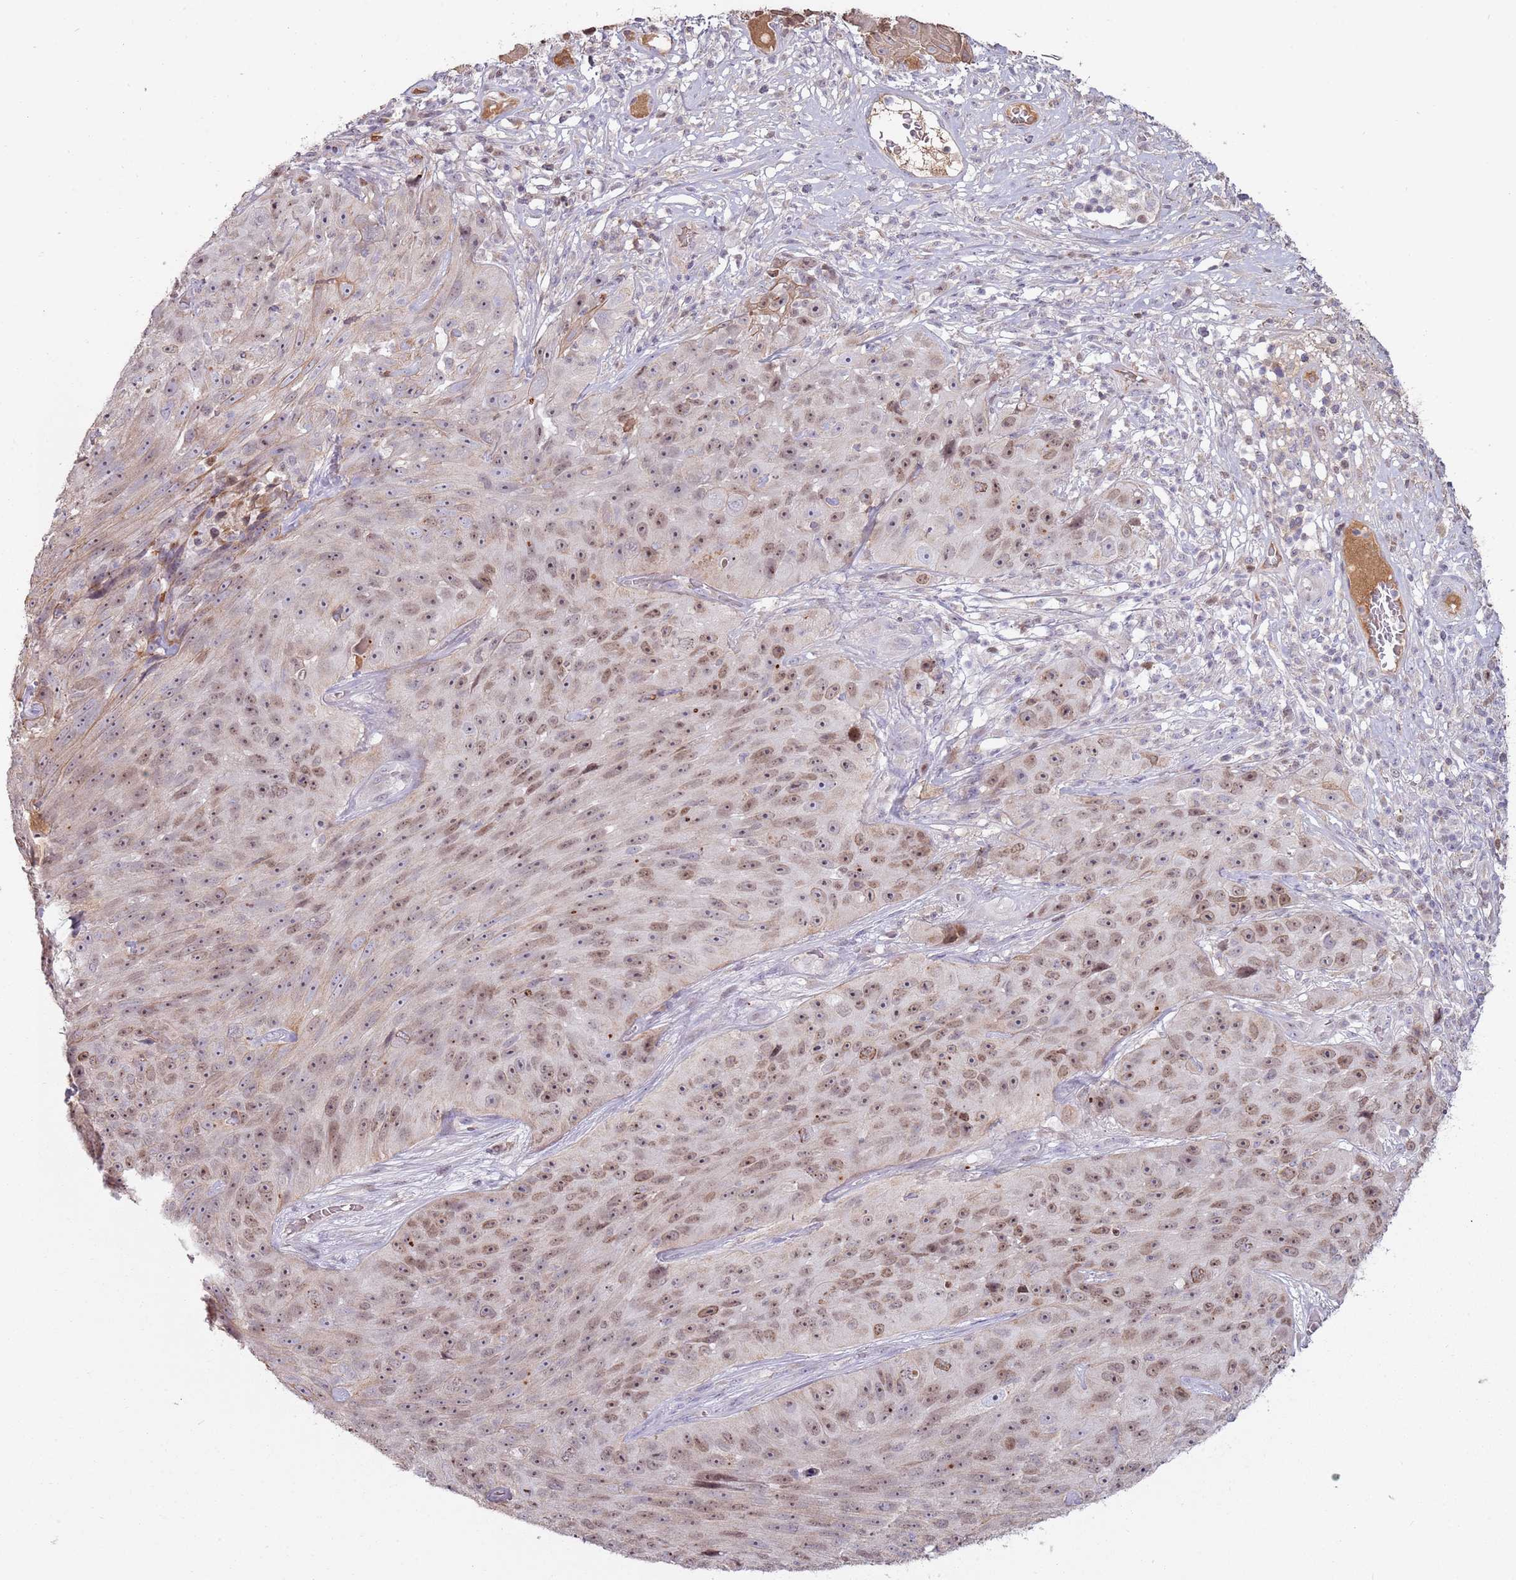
{"staining": {"intensity": "moderate", "quantity": ">75%", "location": "nuclear"}, "tissue": "skin cancer", "cell_type": "Tumor cells", "image_type": "cancer", "snomed": [{"axis": "morphology", "description": "Squamous cell carcinoma, NOS"}, {"axis": "topography", "description": "Skin"}], "caption": "IHC image of human squamous cell carcinoma (skin) stained for a protein (brown), which shows medium levels of moderate nuclear staining in approximately >75% of tumor cells.", "gene": "SYS1", "patient": {"sex": "female", "age": 87}}